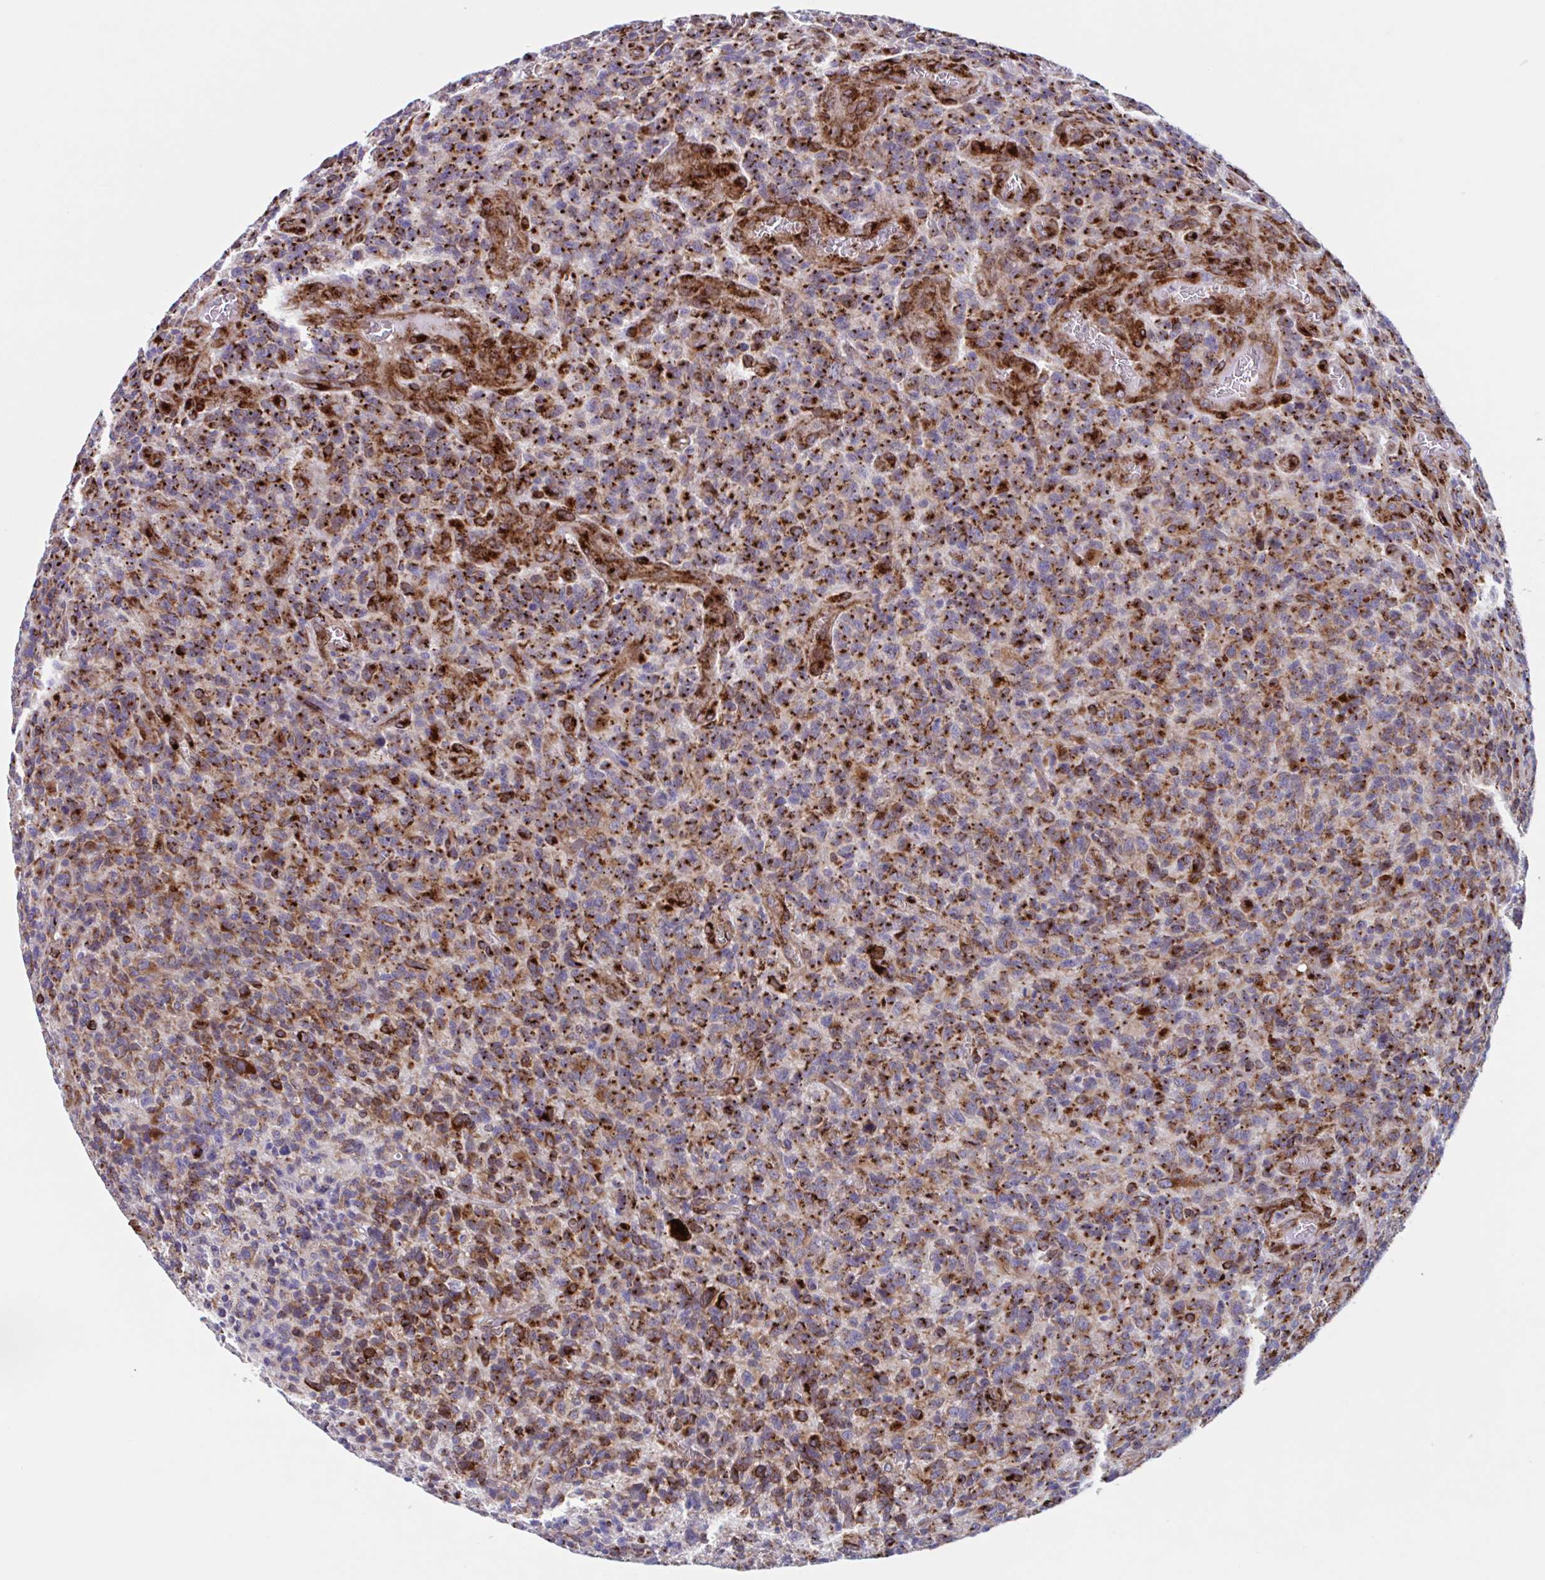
{"staining": {"intensity": "strong", "quantity": ">75%", "location": "cytoplasmic/membranous"}, "tissue": "glioma", "cell_type": "Tumor cells", "image_type": "cancer", "snomed": [{"axis": "morphology", "description": "Glioma, malignant, High grade"}, {"axis": "topography", "description": "Brain"}], "caption": "Protein expression analysis of glioma demonstrates strong cytoplasmic/membranous positivity in about >75% of tumor cells. (DAB IHC with brightfield microscopy, high magnification).", "gene": "RFK", "patient": {"sex": "male", "age": 76}}